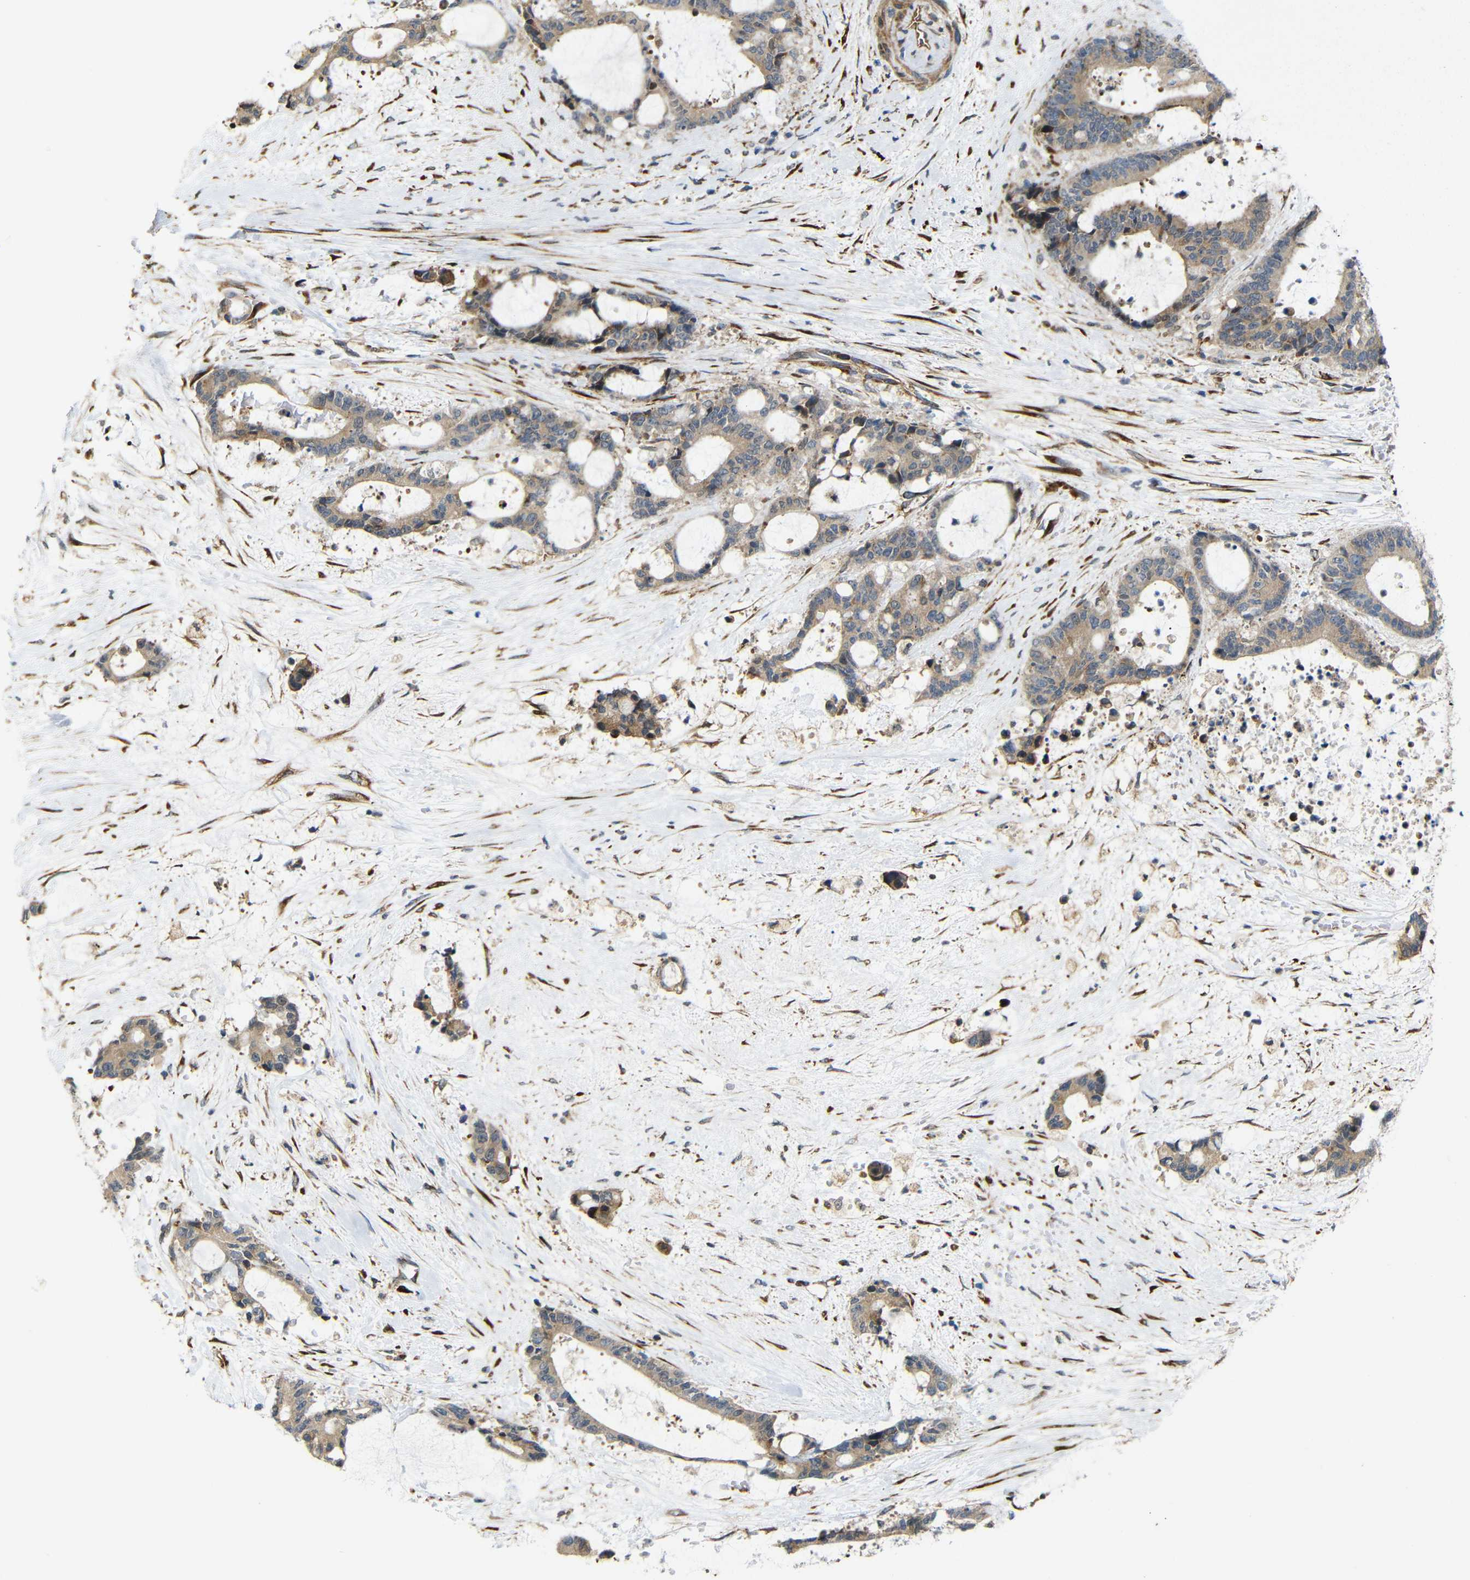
{"staining": {"intensity": "weak", "quantity": ">75%", "location": "cytoplasmic/membranous"}, "tissue": "liver cancer", "cell_type": "Tumor cells", "image_type": "cancer", "snomed": [{"axis": "morphology", "description": "Normal tissue, NOS"}, {"axis": "morphology", "description": "Cholangiocarcinoma"}, {"axis": "topography", "description": "Liver"}, {"axis": "topography", "description": "Peripheral nerve tissue"}], "caption": "Immunohistochemical staining of liver cholangiocarcinoma shows weak cytoplasmic/membranous protein expression in approximately >75% of tumor cells.", "gene": "P3H2", "patient": {"sex": "female", "age": 73}}